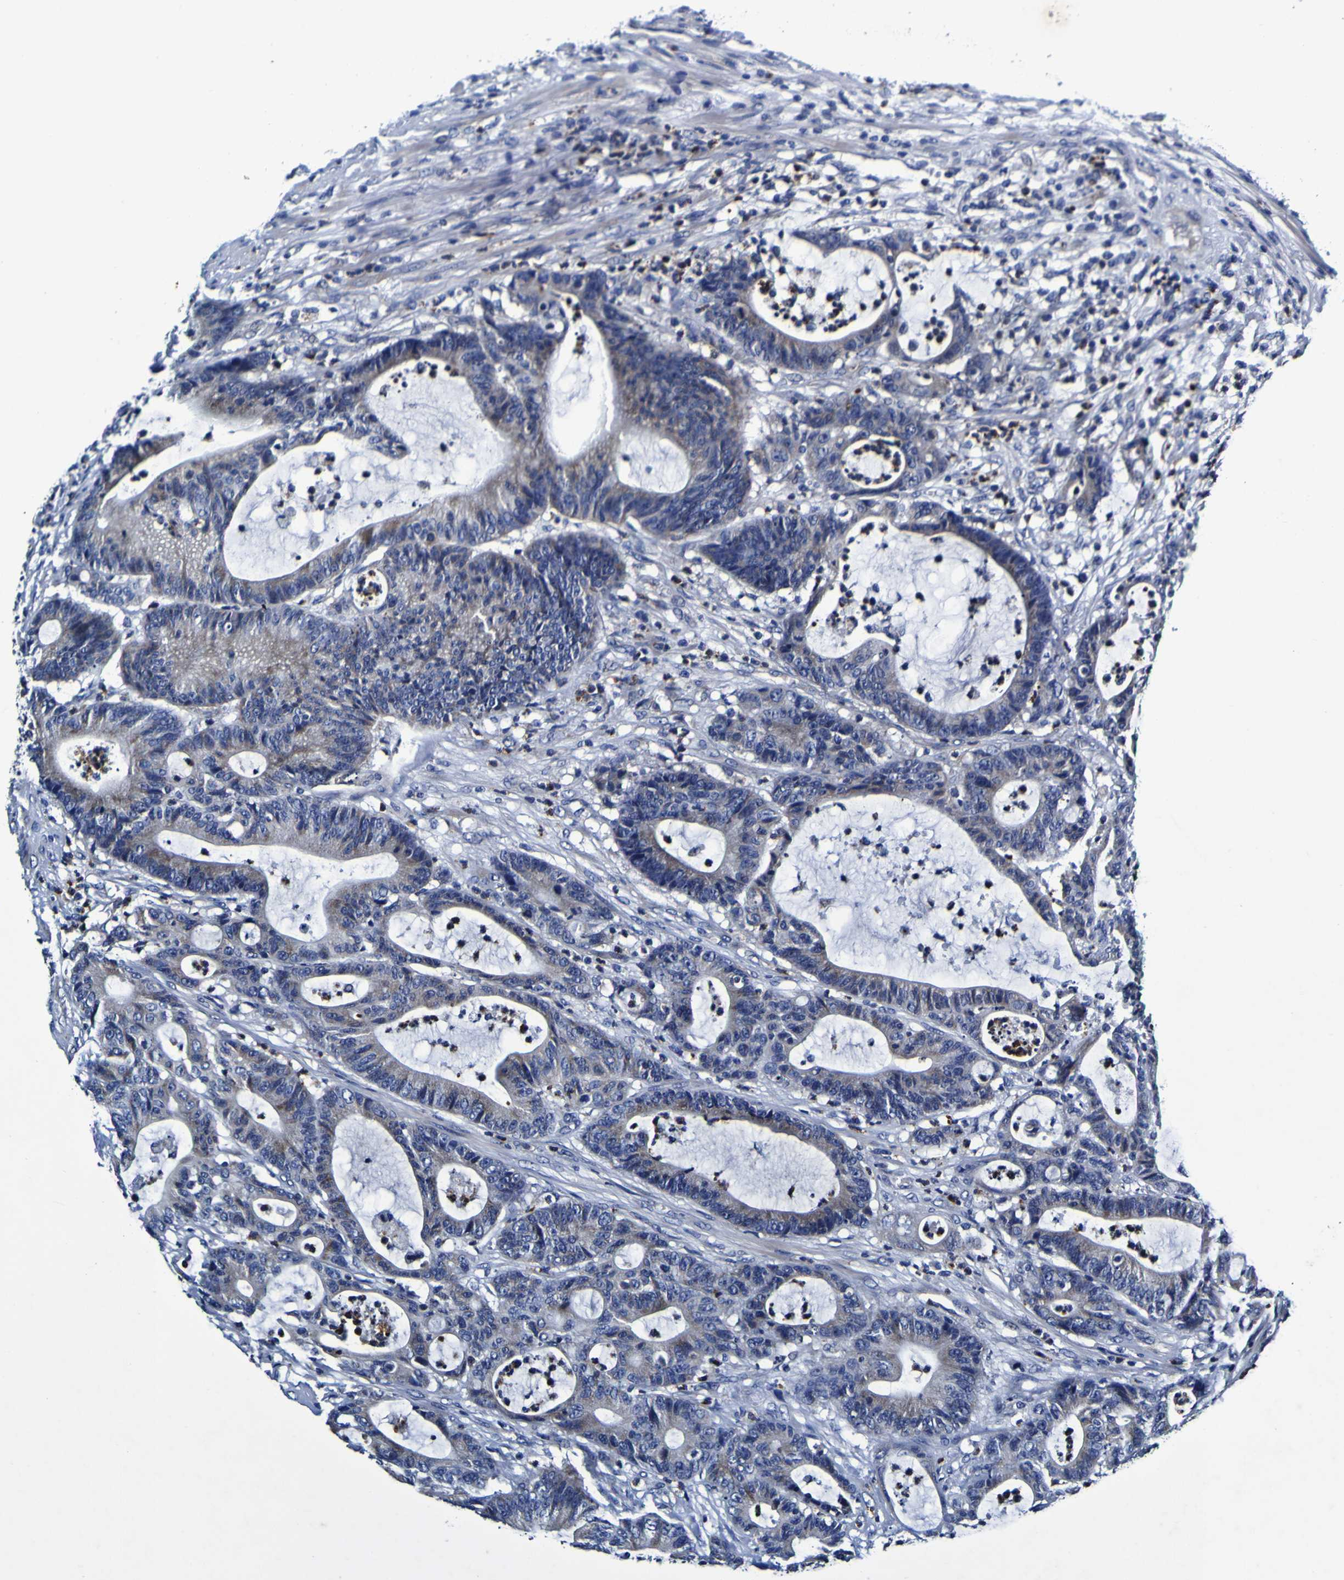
{"staining": {"intensity": "negative", "quantity": "none", "location": "none"}, "tissue": "colorectal cancer", "cell_type": "Tumor cells", "image_type": "cancer", "snomed": [{"axis": "morphology", "description": "Adenocarcinoma, NOS"}, {"axis": "topography", "description": "Colon"}], "caption": "Colorectal cancer (adenocarcinoma) stained for a protein using immunohistochemistry (IHC) reveals no staining tumor cells.", "gene": "PANK4", "patient": {"sex": "female", "age": 84}}